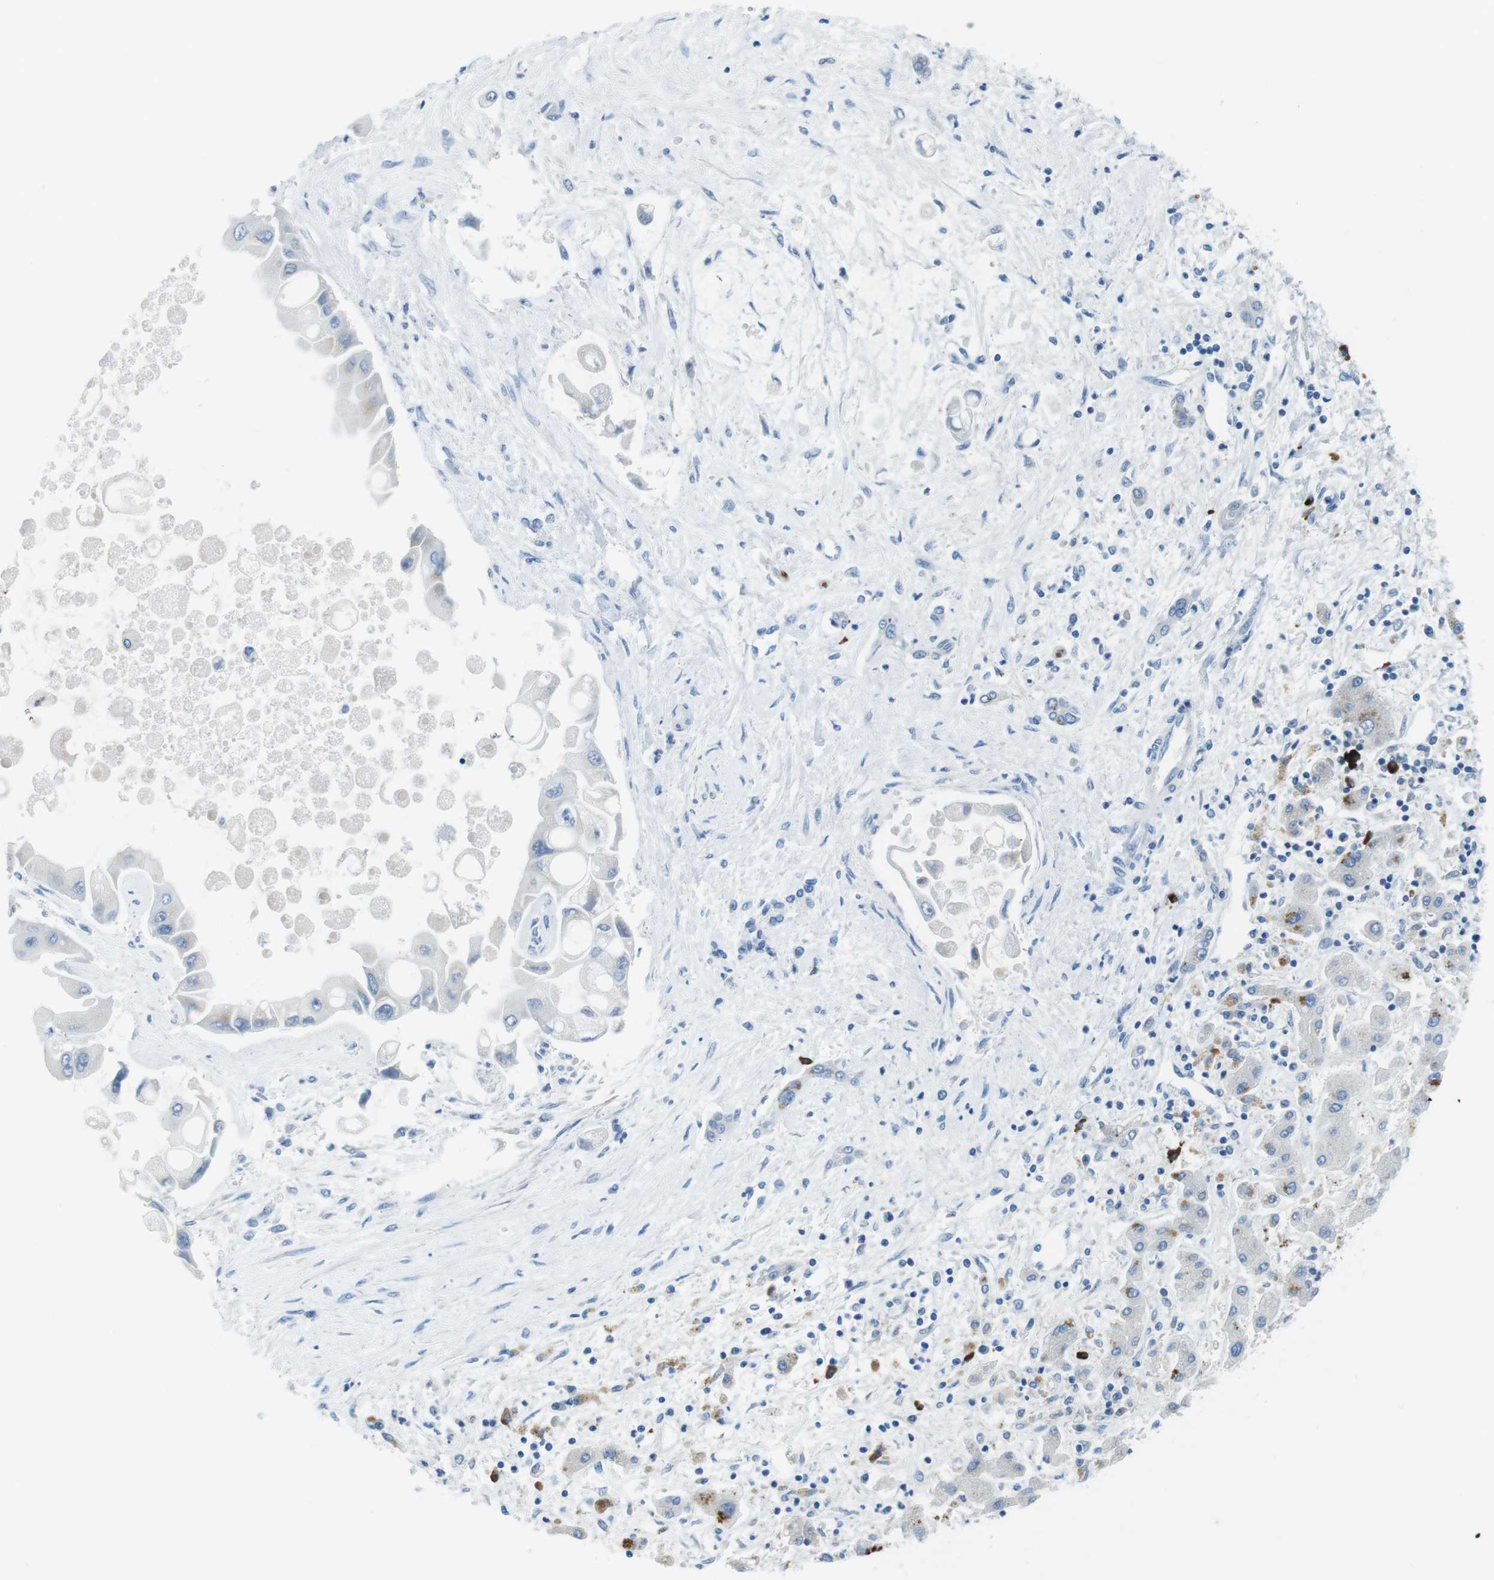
{"staining": {"intensity": "negative", "quantity": "none", "location": "none"}, "tissue": "liver cancer", "cell_type": "Tumor cells", "image_type": "cancer", "snomed": [{"axis": "morphology", "description": "Cholangiocarcinoma"}, {"axis": "topography", "description": "Liver"}], "caption": "Protein analysis of cholangiocarcinoma (liver) reveals no significant expression in tumor cells.", "gene": "SLC35A3", "patient": {"sex": "male", "age": 50}}